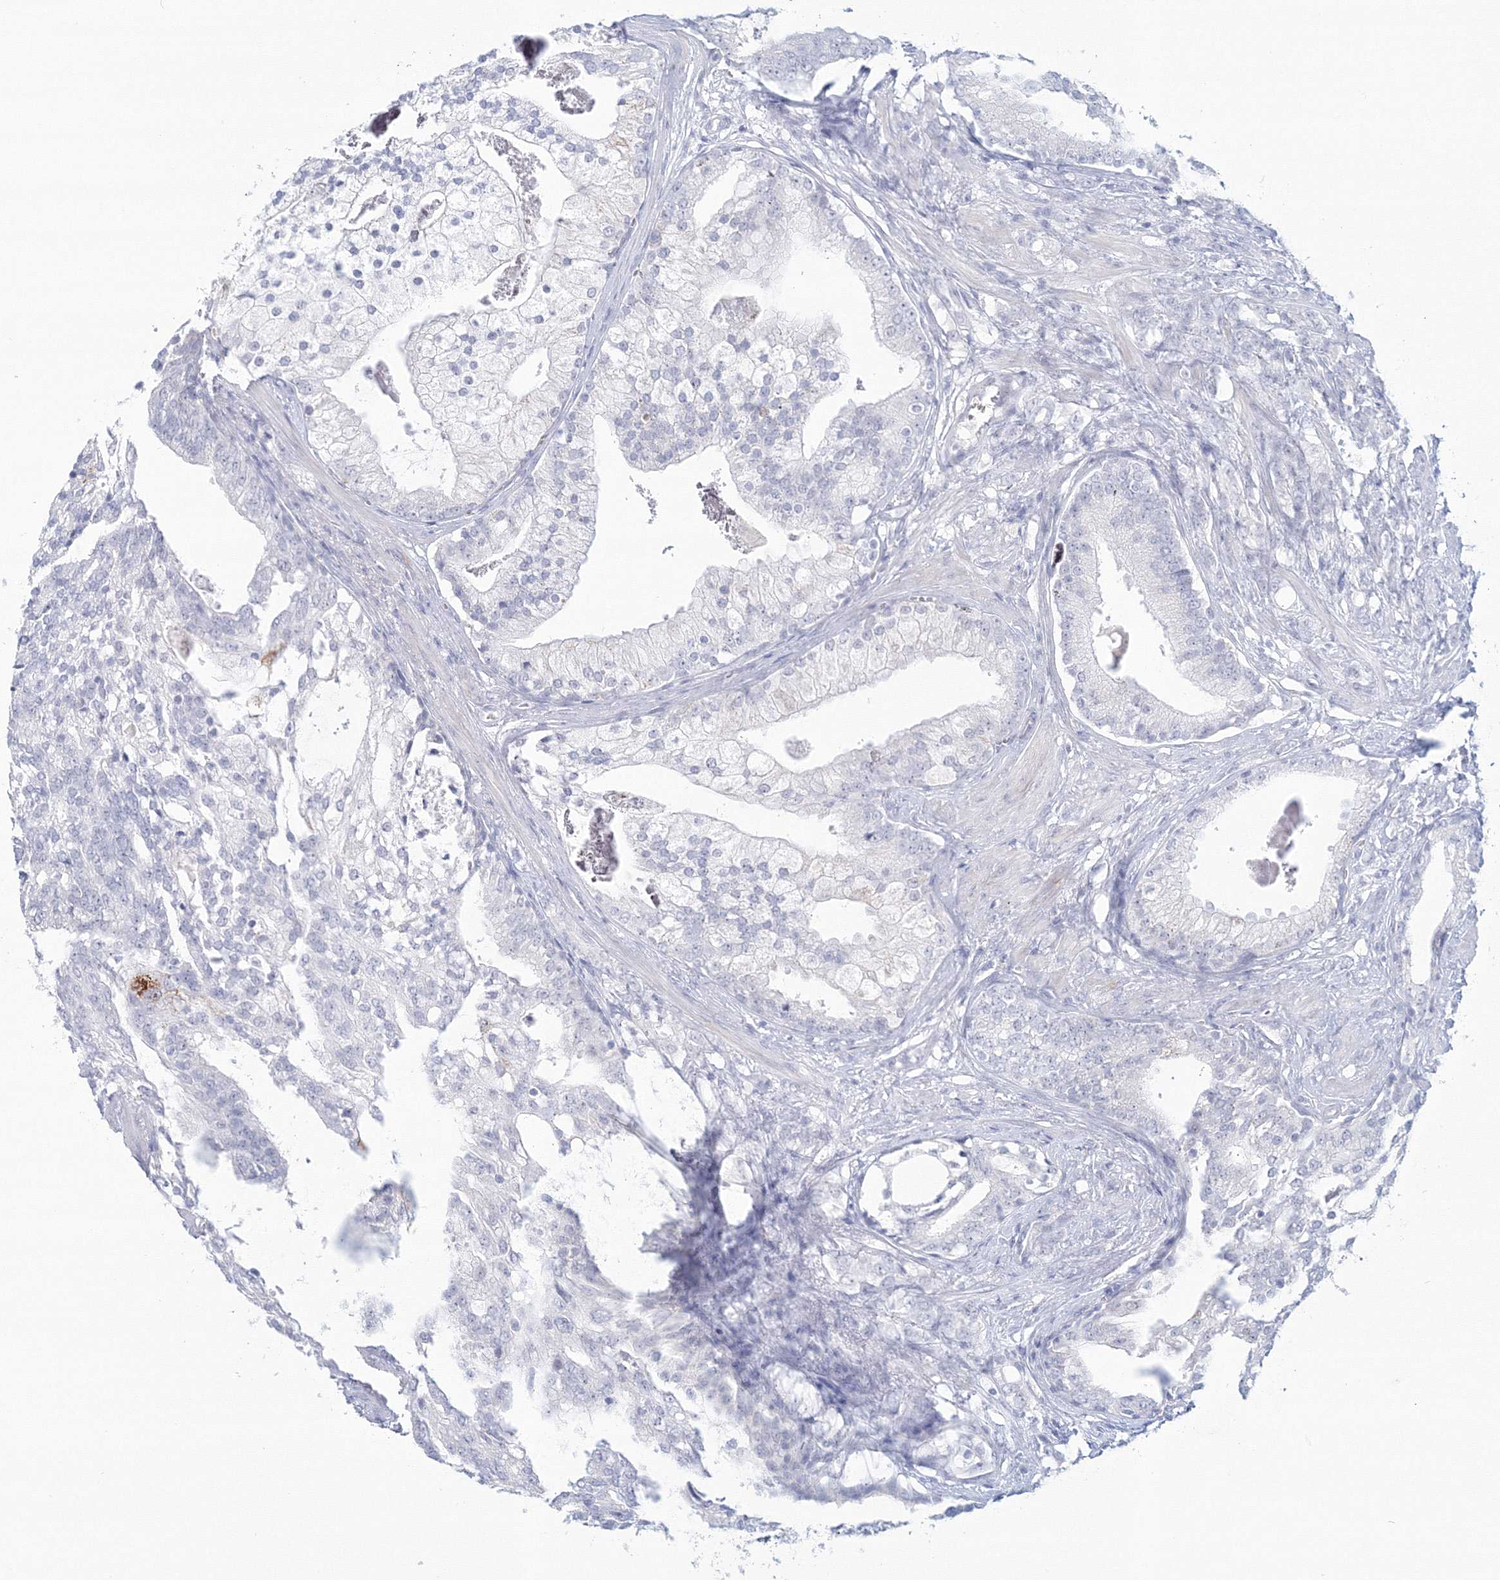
{"staining": {"intensity": "negative", "quantity": "none", "location": "none"}, "tissue": "prostate cancer", "cell_type": "Tumor cells", "image_type": "cancer", "snomed": [{"axis": "morphology", "description": "Adenocarcinoma, Low grade"}, {"axis": "topography", "description": "Prostate"}], "caption": "Immunohistochemistry (IHC) photomicrograph of low-grade adenocarcinoma (prostate) stained for a protein (brown), which exhibits no positivity in tumor cells. (Brightfield microscopy of DAB immunohistochemistry (IHC) at high magnification).", "gene": "VSIG1", "patient": {"sex": "male", "age": 58}}